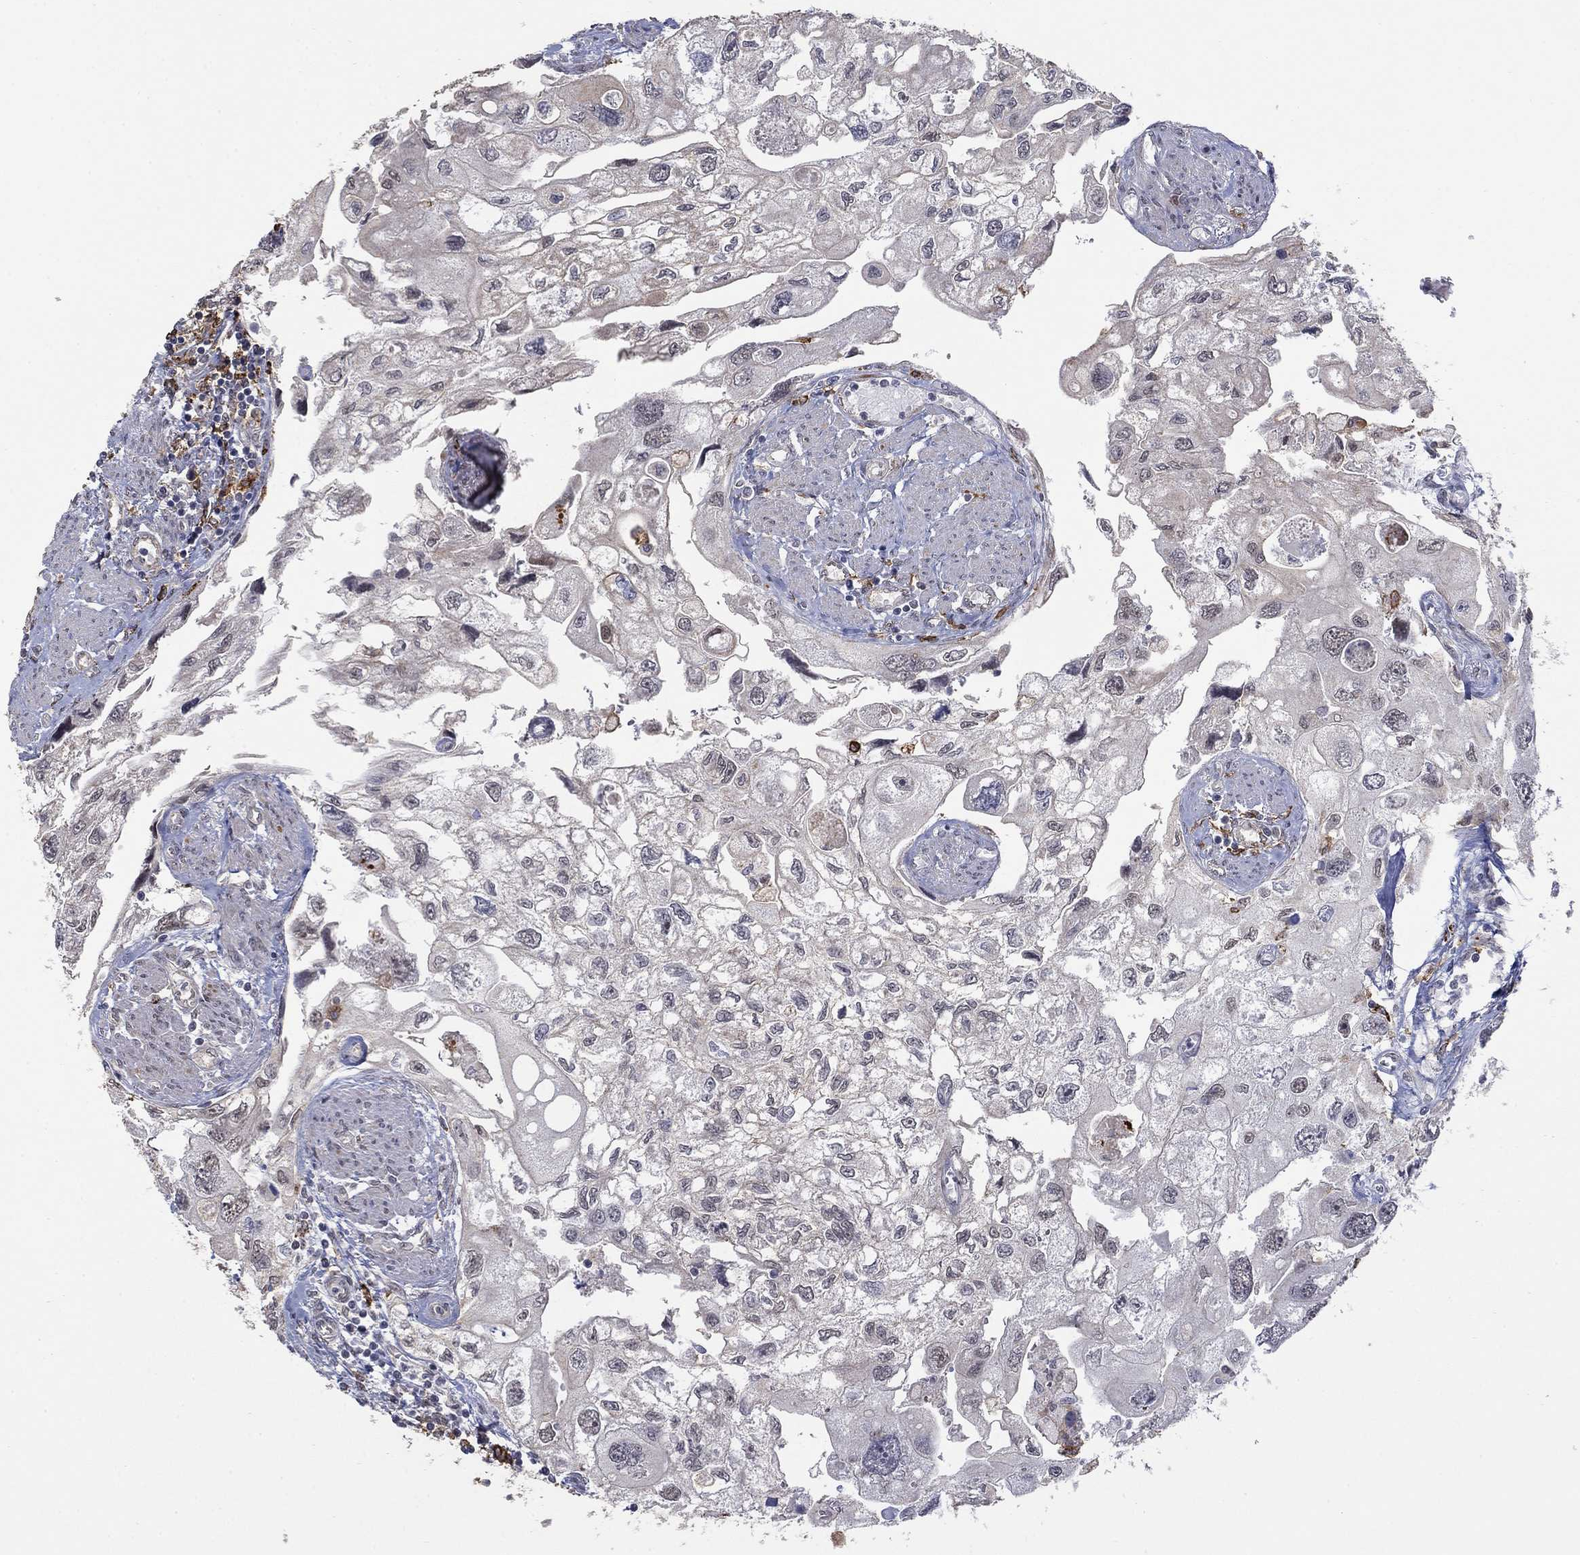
{"staining": {"intensity": "weak", "quantity": "<25%", "location": "nuclear"}, "tissue": "urothelial cancer", "cell_type": "Tumor cells", "image_type": "cancer", "snomed": [{"axis": "morphology", "description": "Urothelial carcinoma, High grade"}, {"axis": "topography", "description": "Urinary bladder"}], "caption": "An IHC image of urothelial cancer is shown. There is no staining in tumor cells of urothelial cancer.", "gene": "GRIA3", "patient": {"sex": "male", "age": 59}}